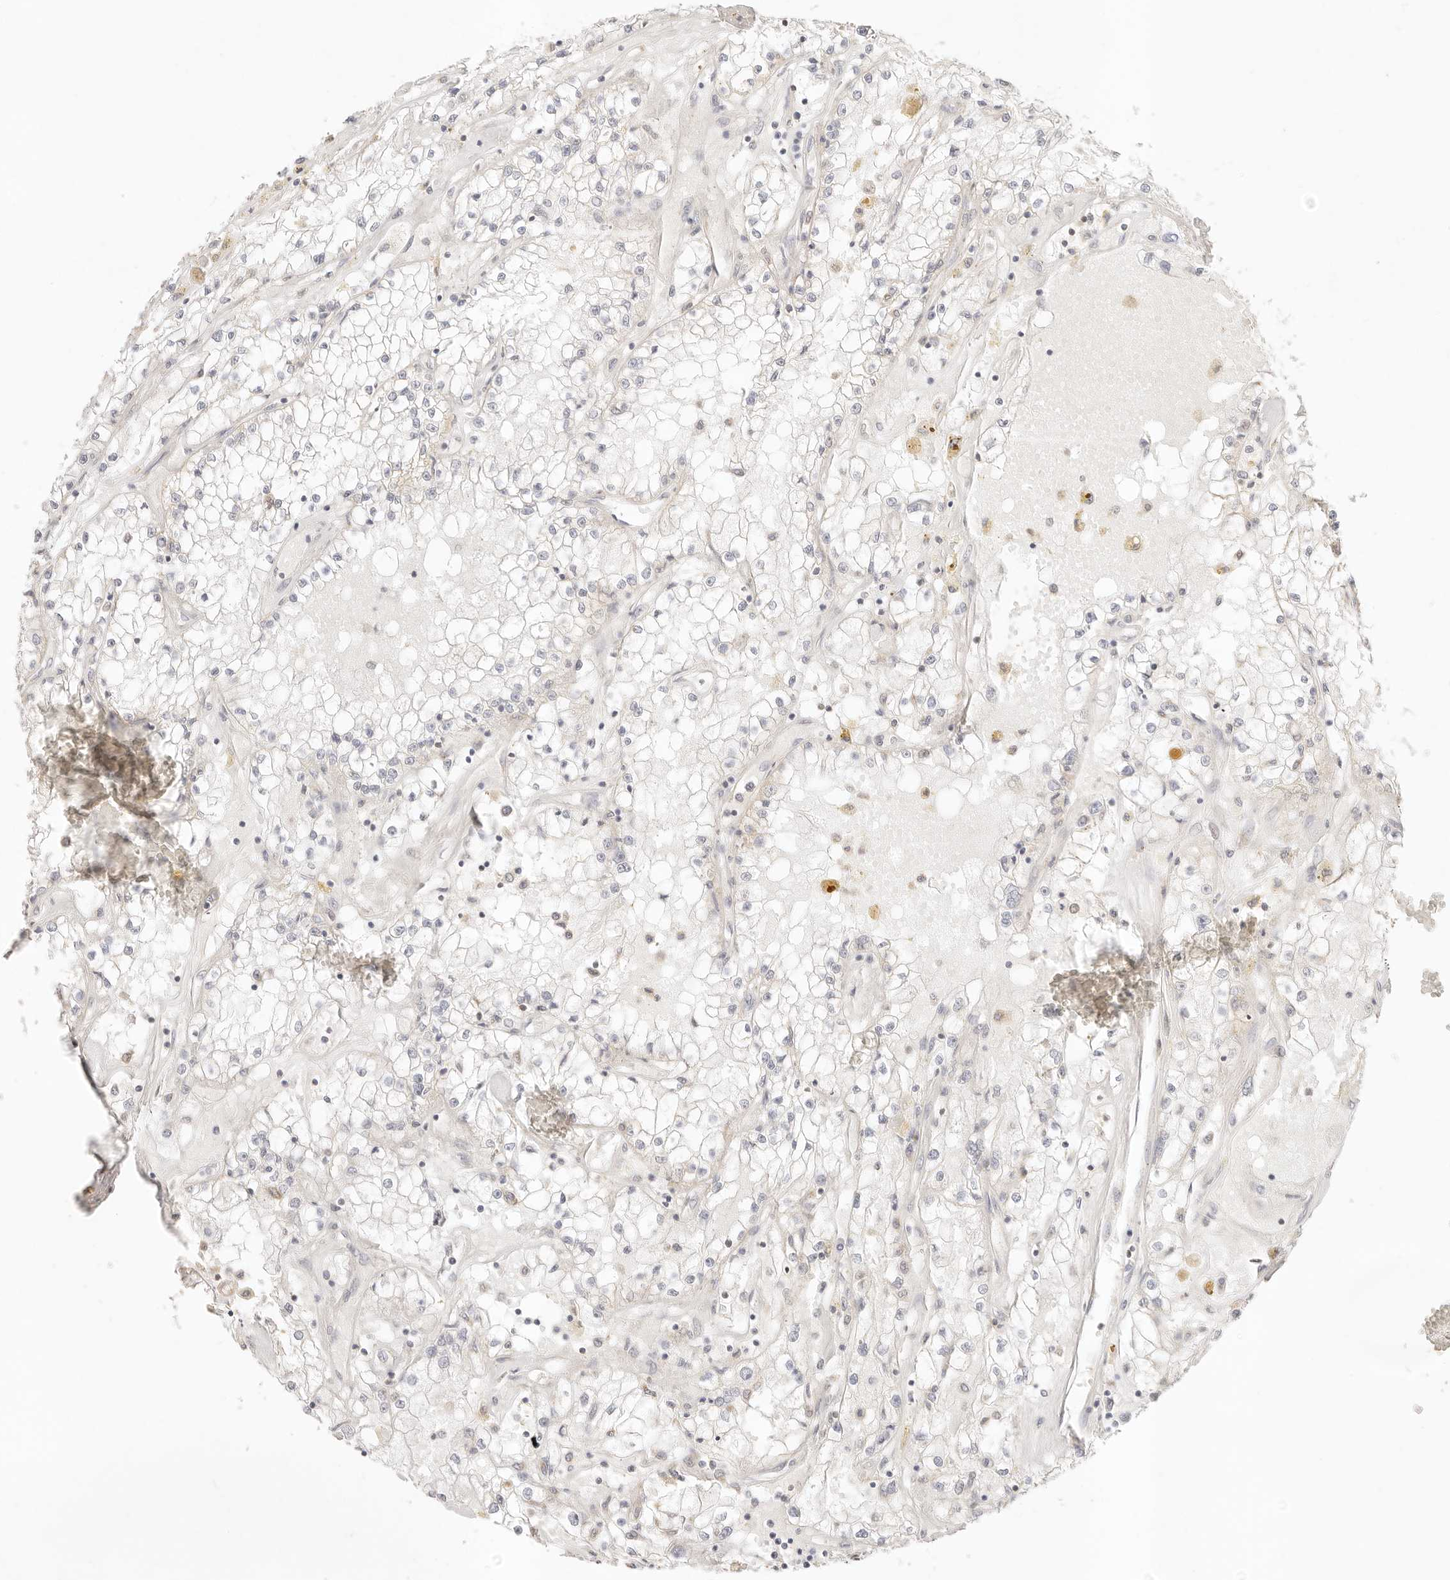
{"staining": {"intensity": "negative", "quantity": "none", "location": "none"}, "tissue": "renal cancer", "cell_type": "Tumor cells", "image_type": "cancer", "snomed": [{"axis": "morphology", "description": "Adenocarcinoma, NOS"}, {"axis": "topography", "description": "Kidney"}], "caption": "IHC of human adenocarcinoma (renal) shows no positivity in tumor cells.", "gene": "GPR156", "patient": {"sex": "male", "age": 56}}